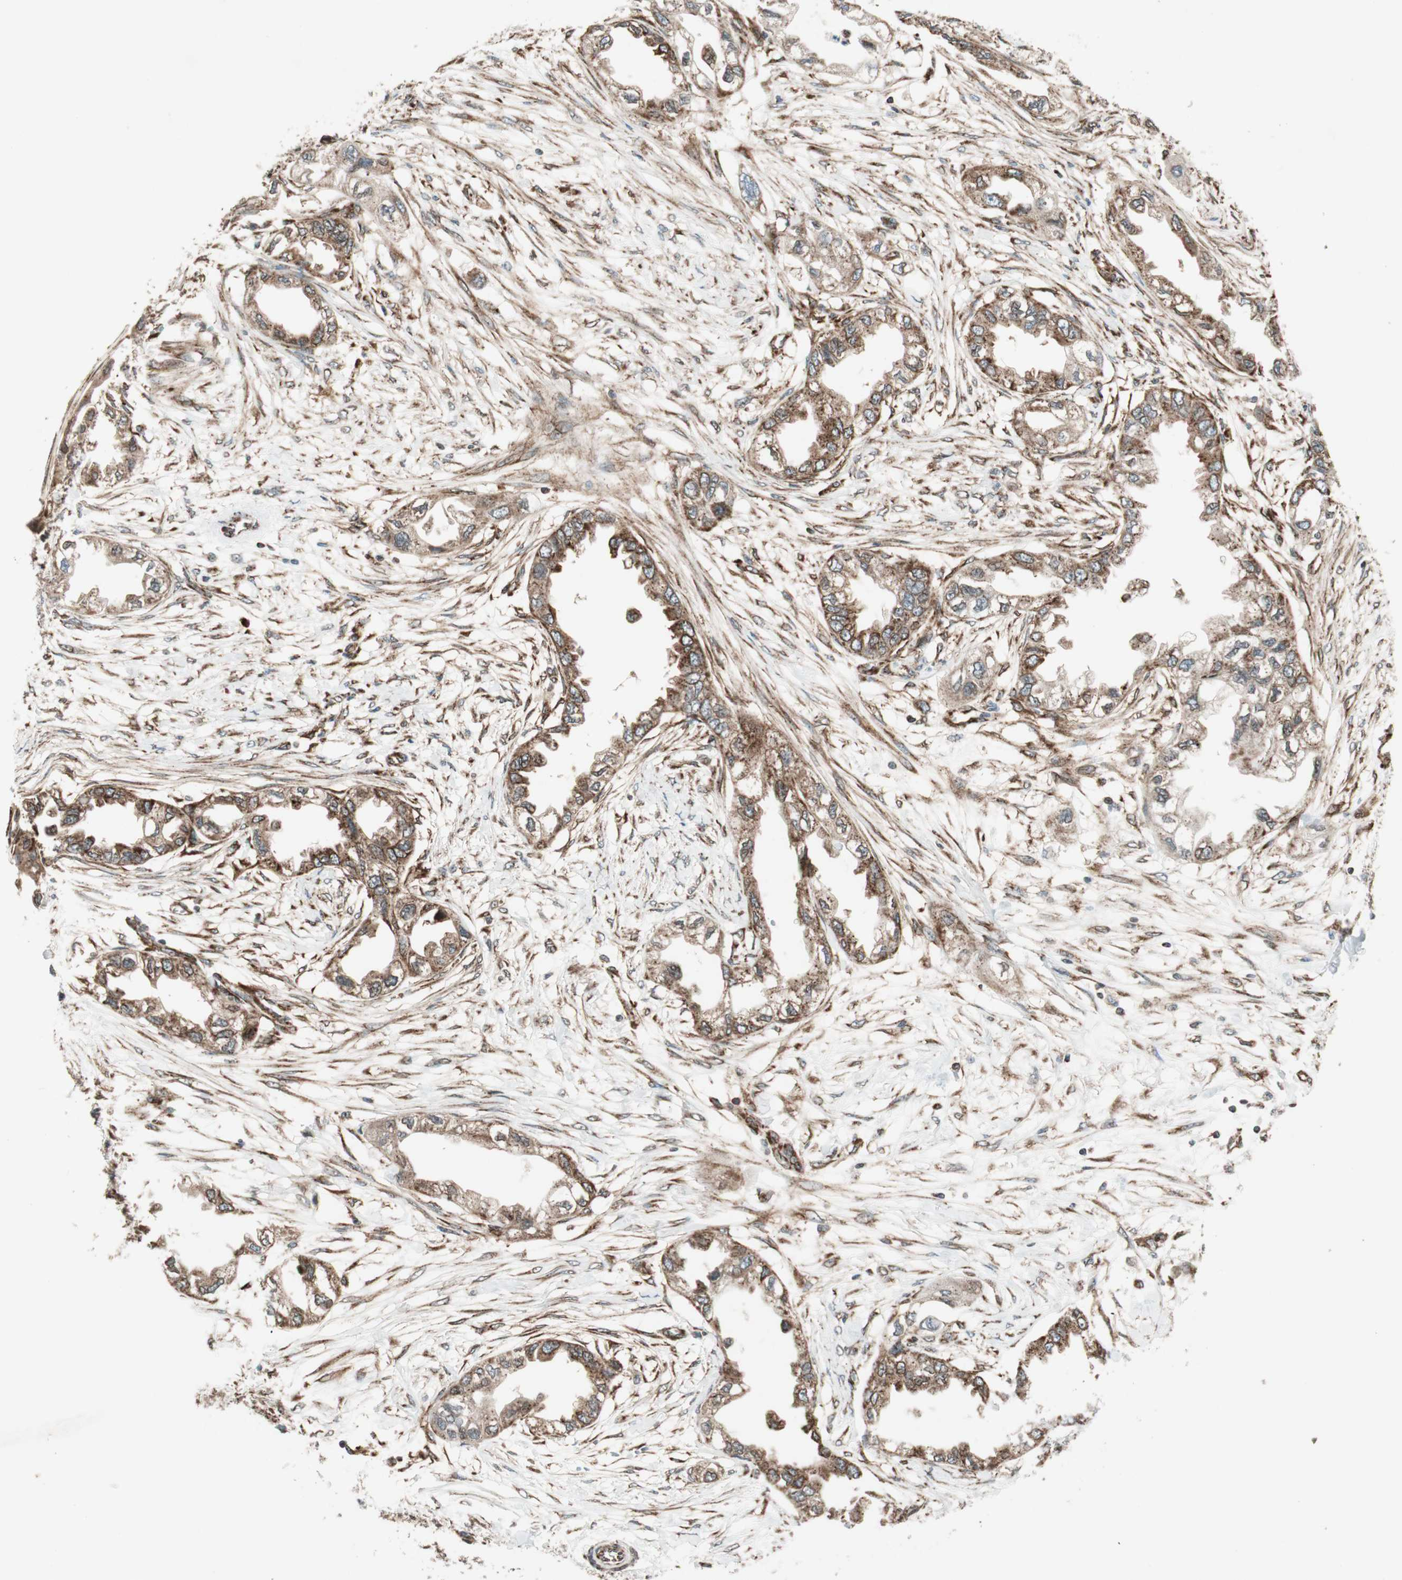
{"staining": {"intensity": "strong", "quantity": ">75%", "location": "cytoplasmic/membranous"}, "tissue": "endometrial cancer", "cell_type": "Tumor cells", "image_type": "cancer", "snomed": [{"axis": "morphology", "description": "Adenocarcinoma, NOS"}, {"axis": "topography", "description": "Endometrium"}], "caption": "Protein staining displays strong cytoplasmic/membranous expression in about >75% of tumor cells in endometrial adenocarcinoma. The protein is stained brown, and the nuclei are stained in blue (DAB IHC with brightfield microscopy, high magnification).", "gene": "NUP62", "patient": {"sex": "female", "age": 67}}